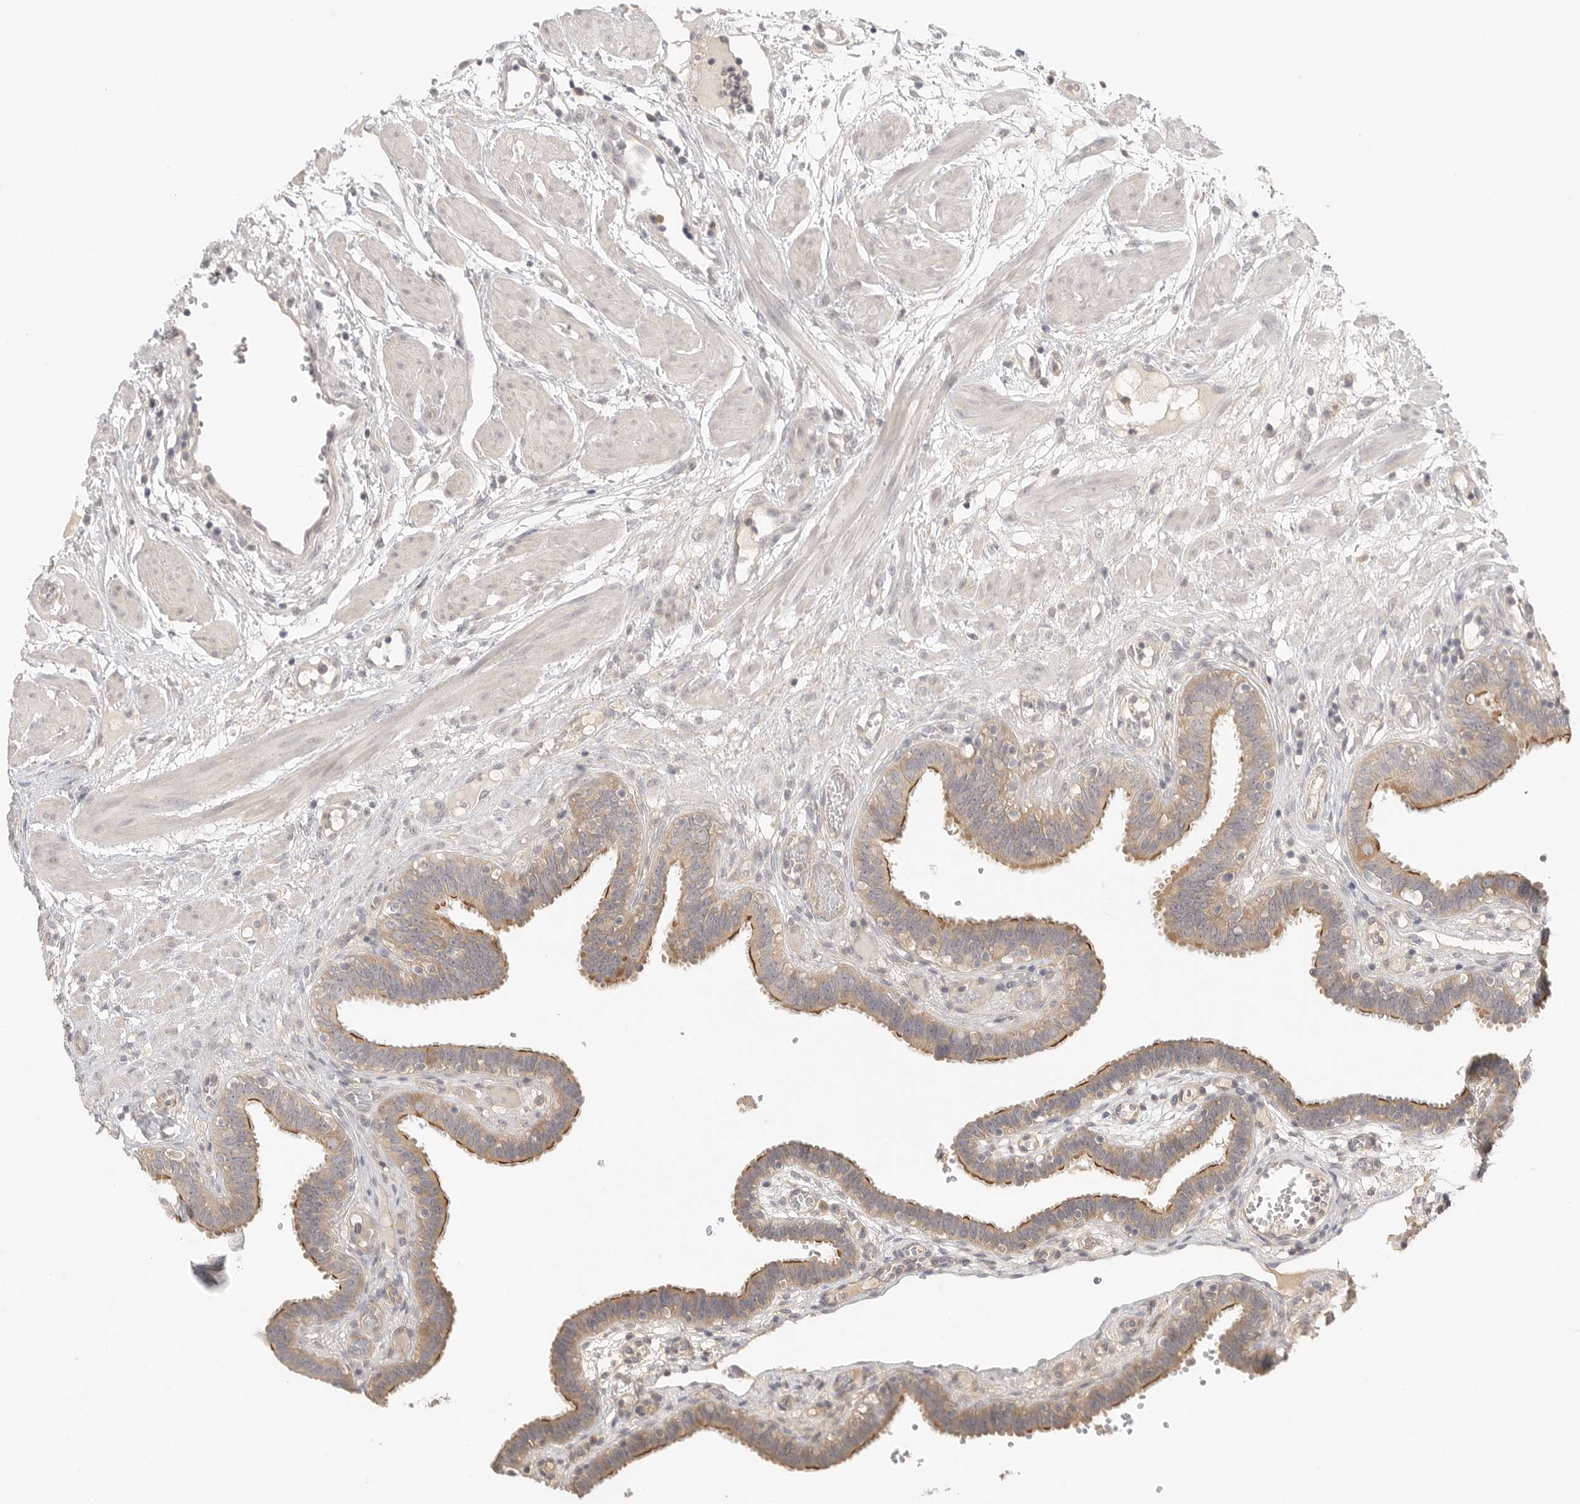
{"staining": {"intensity": "moderate", "quantity": "25%-75%", "location": "cytoplasmic/membranous"}, "tissue": "fallopian tube", "cell_type": "Glandular cells", "image_type": "normal", "snomed": [{"axis": "morphology", "description": "Normal tissue, NOS"}, {"axis": "topography", "description": "Fallopian tube"}, {"axis": "topography", "description": "Placenta"}], "caption": "This photomicrograph reveals immunohistochemistry (IHC) staining of unremarkable fallopian tube, with medium moderate cytoplasmic/membranous positivity in approximately 25%-75% of glandular cells.", "gene": "HDAC6", "patient": {"sex": "female", "age": 32}}